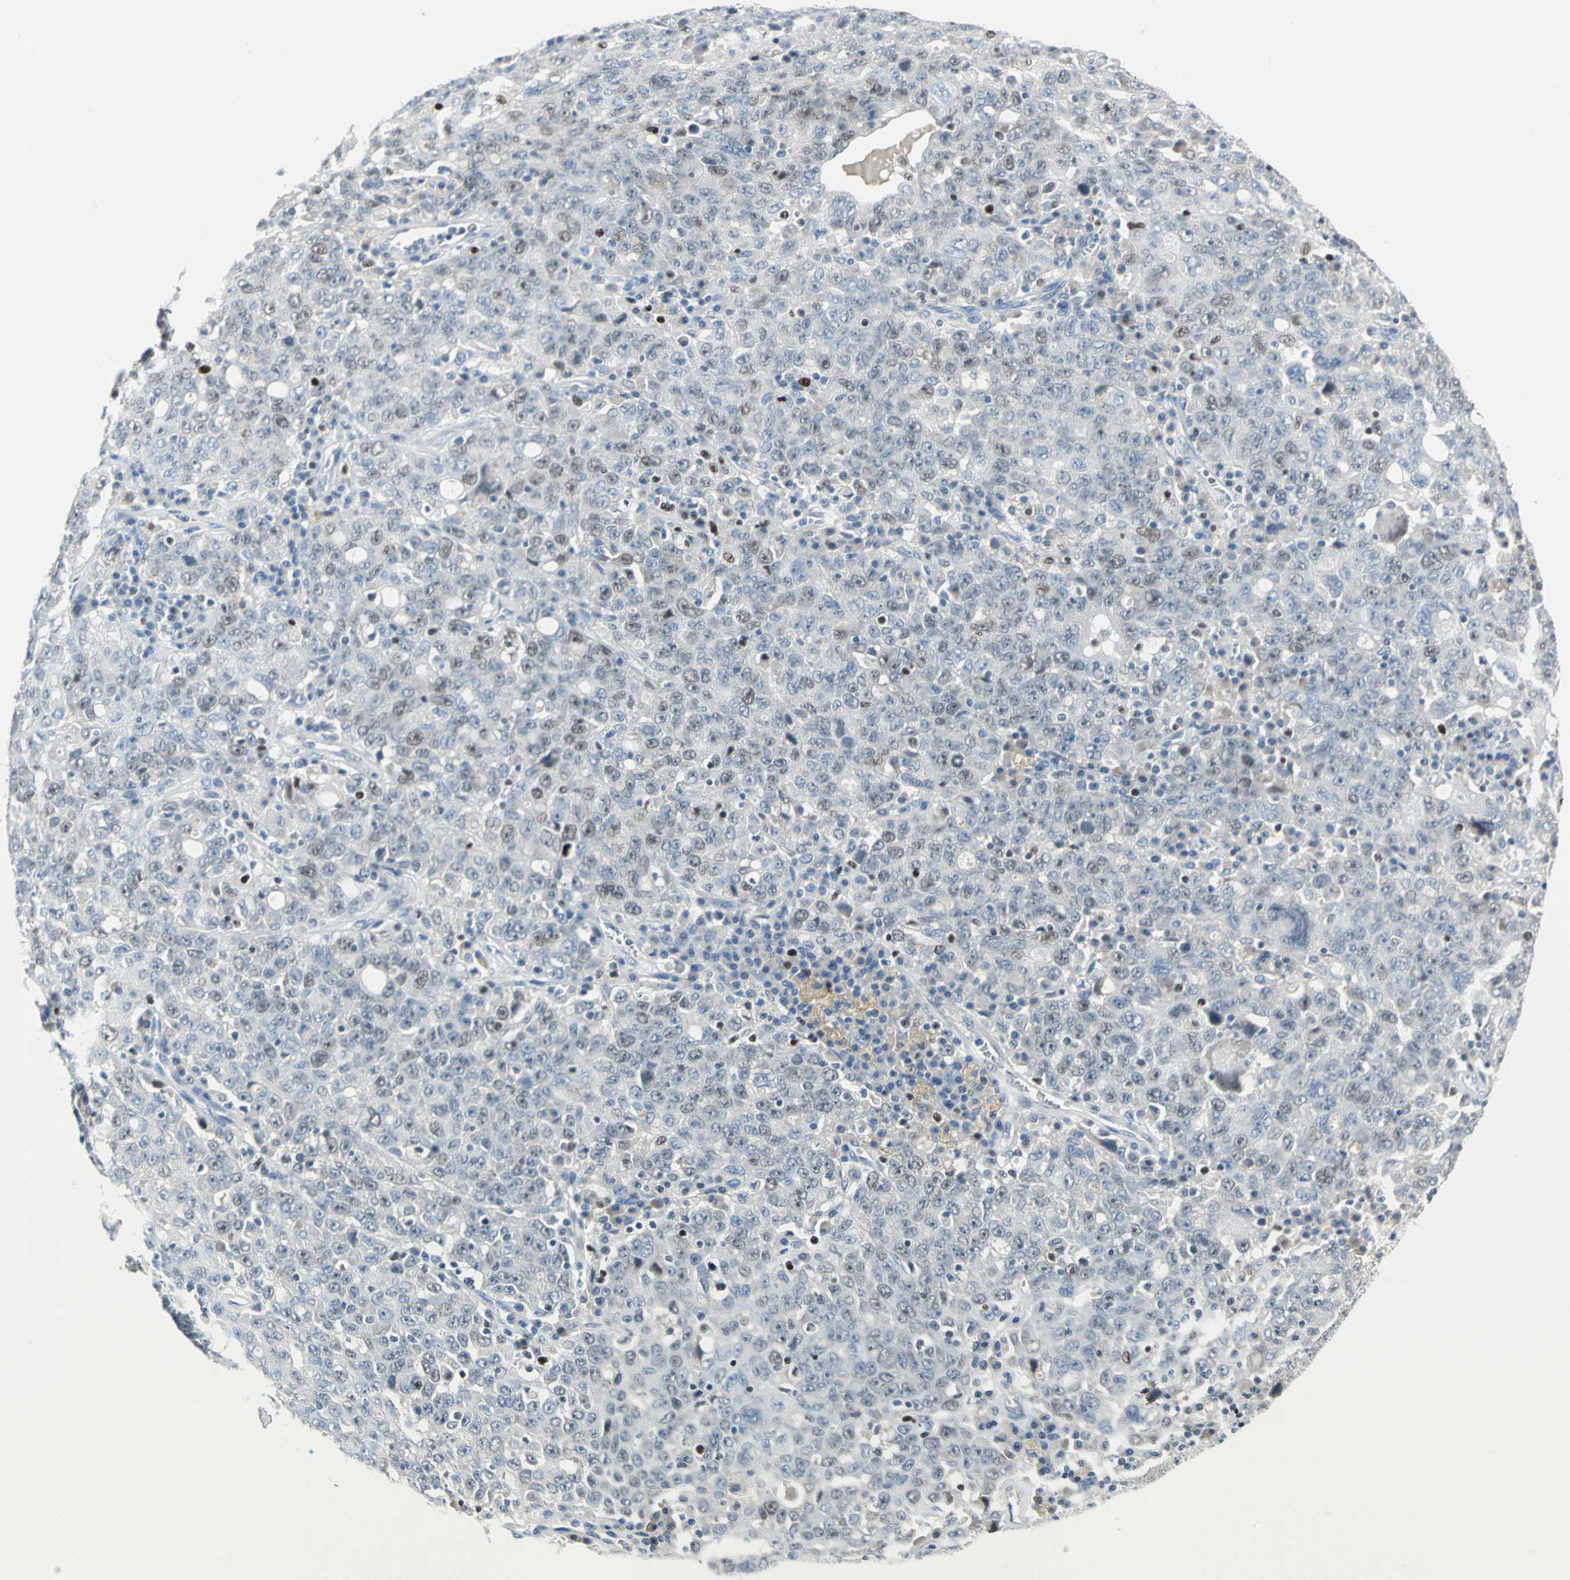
{"staining": {"intensity": "weak", "quantity": "25%-75%", "location": "nuclear"}, "tissue": "ovarian cancer", "cell_type": "Tumor cells", "image_type": "cancer", "snomed": [{"axis": "morphology", "description": "Carcinoma, endometroid"}, {"axis": "topography", "description": "Ovary"}], "caption": "This is an image of immunohistochemistry staining of ovarian cancer (endometroid carcinoma), which shows weak positivity in the nuclear of tumor cells.", "gene": "MCM4", "patient": {"sex": "female", "age": 62}}